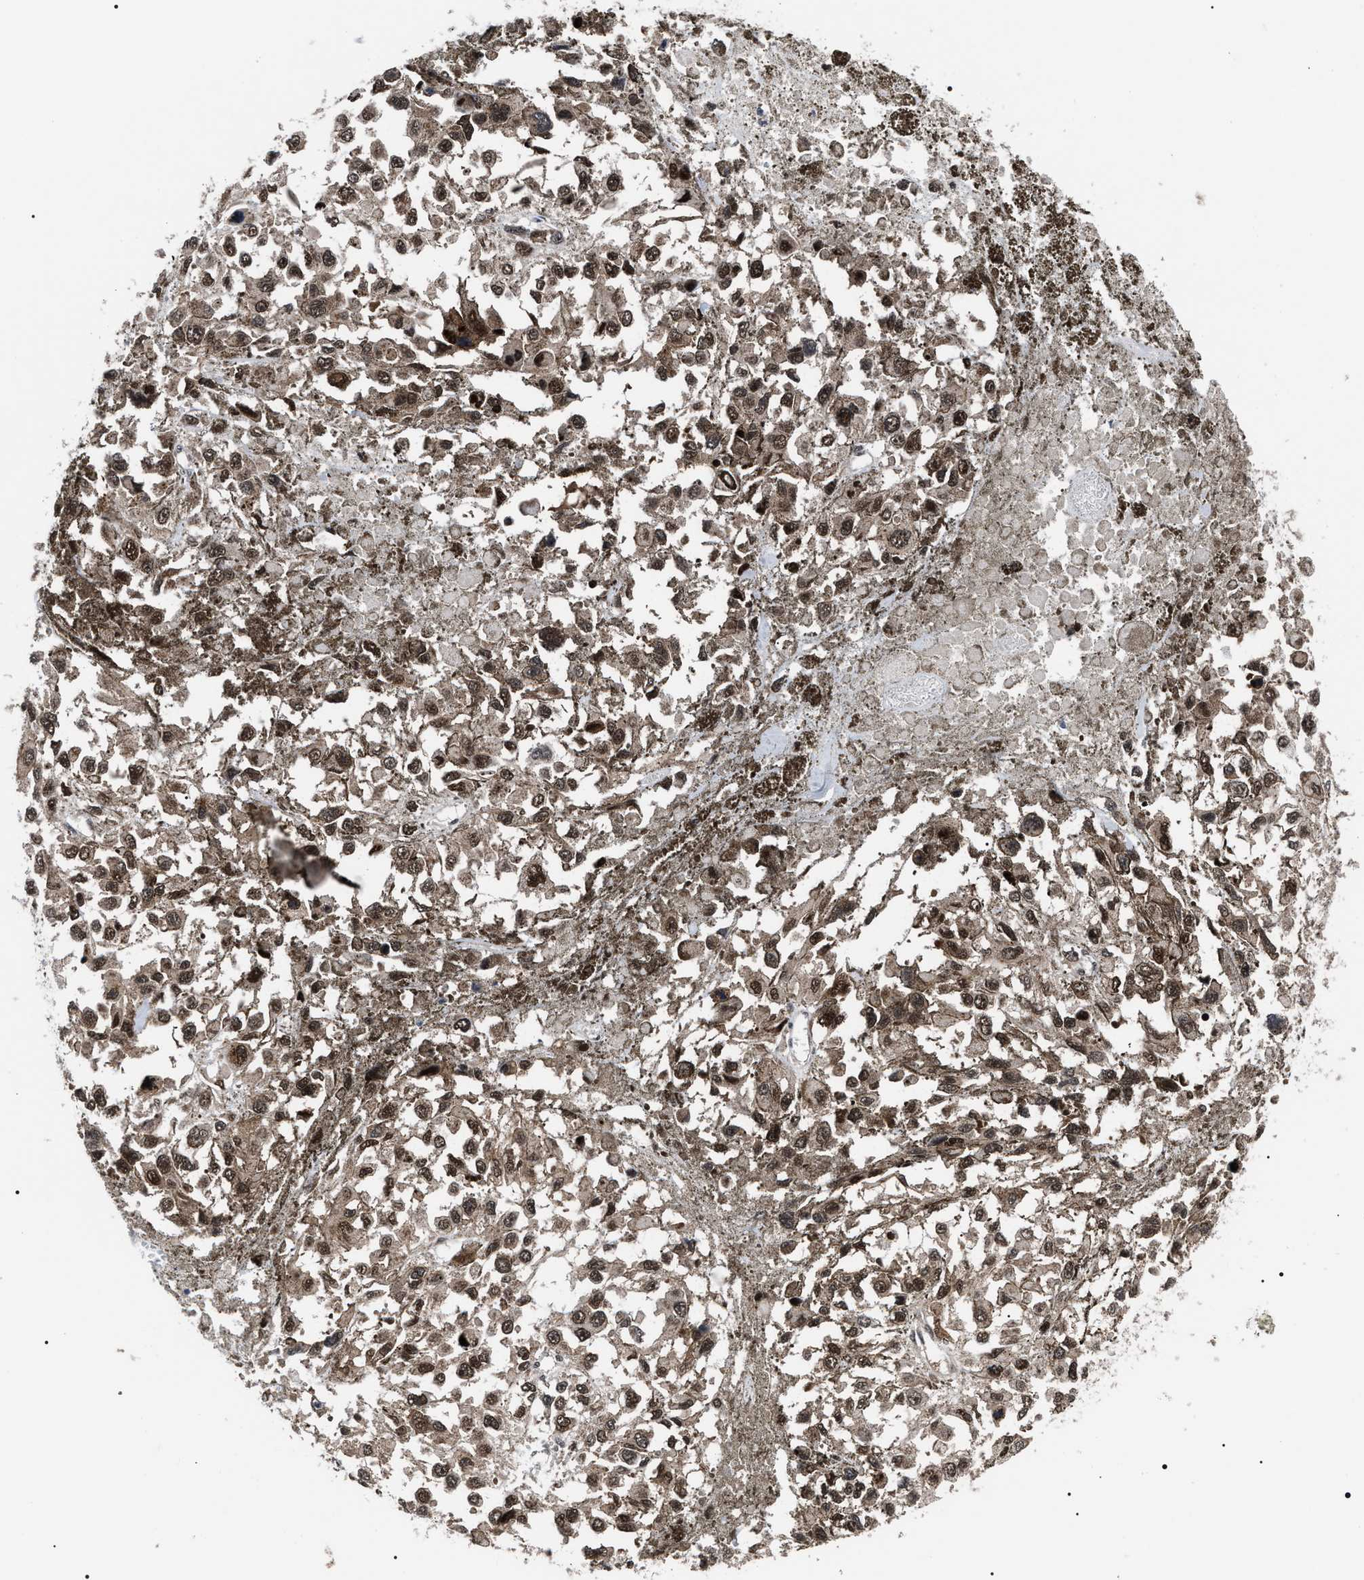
{"staining": {"intensity": "moderate", "quantity": ">75%", "location": "cytoplasmic/membranous,nuclear"}, "tissue": "melanoma", "cell_type": "Tumor cells", "image_type": "cancer", "snomed": [{"axis": "morphology", "description": "Malignant melanoma, Metastatic site"}, {"axis": "topography", "description": "Lymph node"}], "caption": "Melanoma stained with DAB (3,3'-diaminobenzidine) immunohistochemistry (IHC) exhibits medium levels of moderate cytoplasmic/membranous and nuclear expression in about >75% of tumor cells. (DAB IHC, brown staining for protein, blue staining for nuclei).", "gene": "CSNK2A1", "patient": {"sex": "male", "age": 59}}